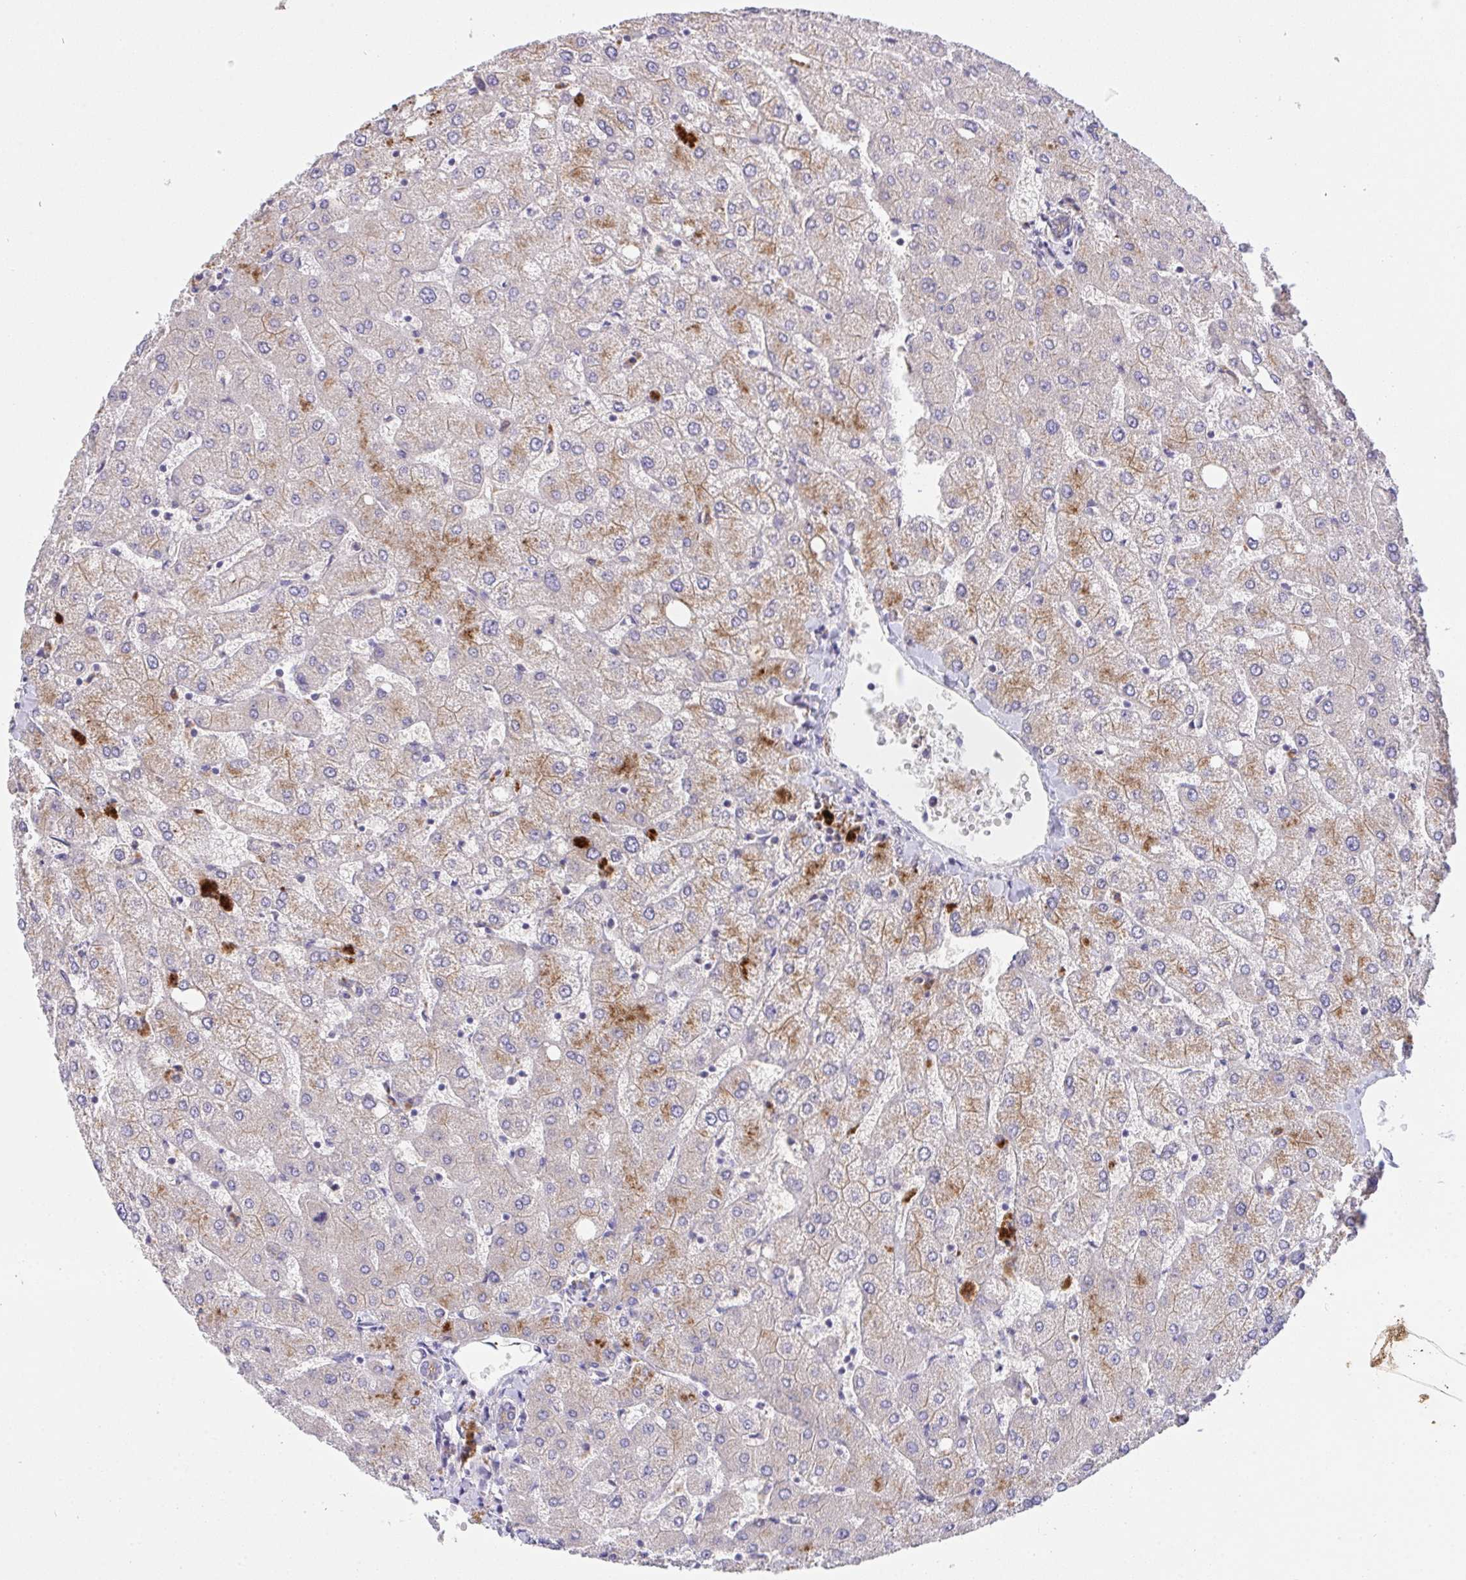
{"staining": {"intensity": "weak", "quantity": "25%-75%", "location": "cytoplasmic/membranous"}, "tissue": "liver", "cell_type": "Cholangiocytes", "image_type": "normal", "snomed": [{"axis": "morphology", "description": "Normal tissue, NOS"}, {"axis": "topography", "description": "Liver"}], "caption": "This is a photomicrograph of immunohistochemistry staining of normal liver, which shows weak staining in the cytoplasmic/membranous of cholangiocytes.", "gene": "ZNF581", "patient": {"sex": "female", "age": 54}}